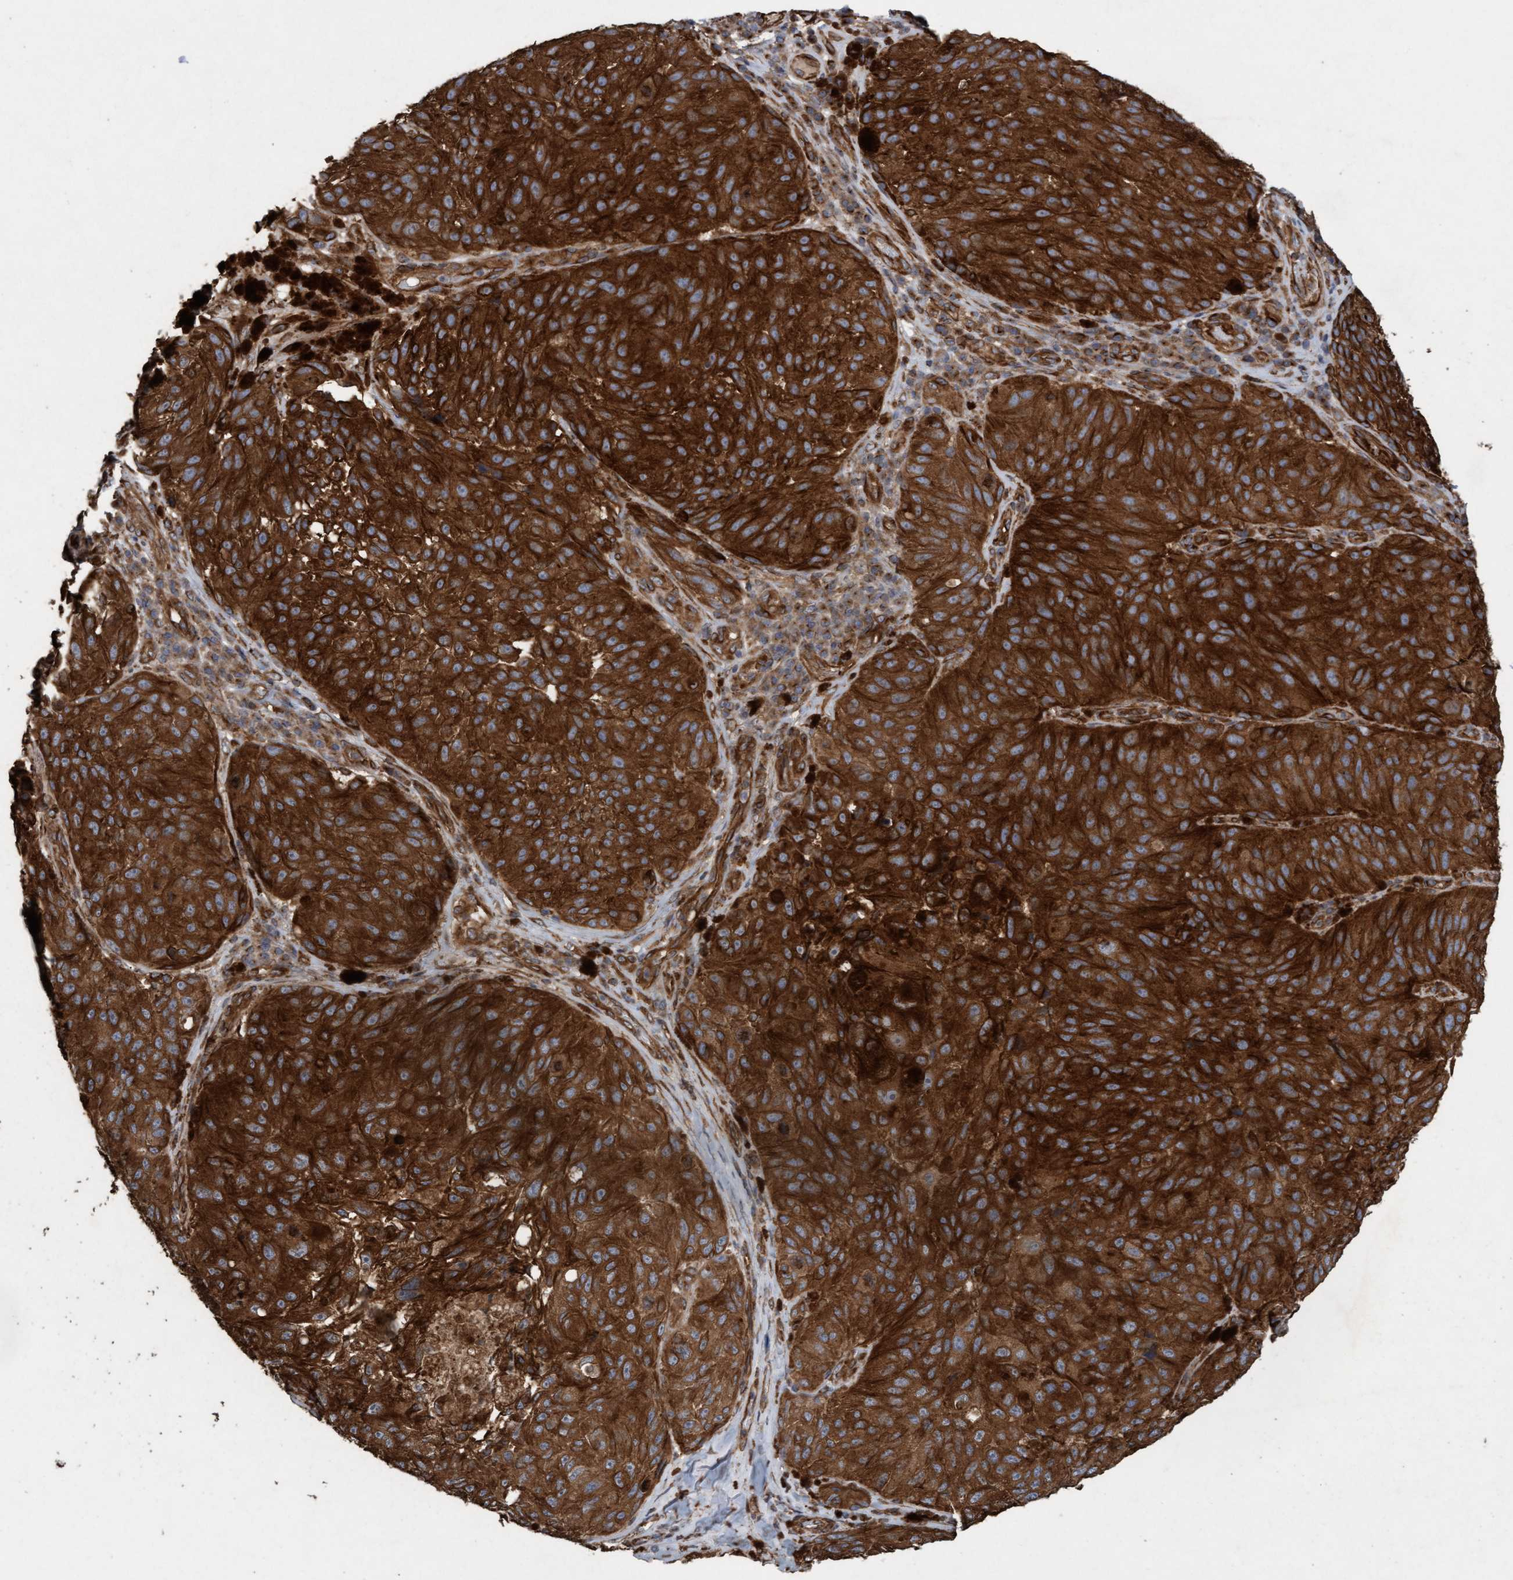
{"staining": {"intensity": "strong", "quantity": ">75%", "location": "cytoplasmic/membranous"}, "tissue": "melanoma", "cell_type": "Tumor cells", "image_type": "cancer", "snomed": [{"axis": "morphology", "description": "Malignant melanoma, NOS"}, {"axis": "topography", "description": "Skin"}], "caption": "Immunohistochemistry (IHC) micrograph of neoplastic tissue: human malignant melanoma stained using IHC demonstrates high levels of strong protein expression localized specifically in the cytoplasmic/membranous of tumor cells, appearing as a cytoplasmic/membranous brown color.", "gene": "CDC42EP4", "patient": {"sex": "female", "age": 73}}